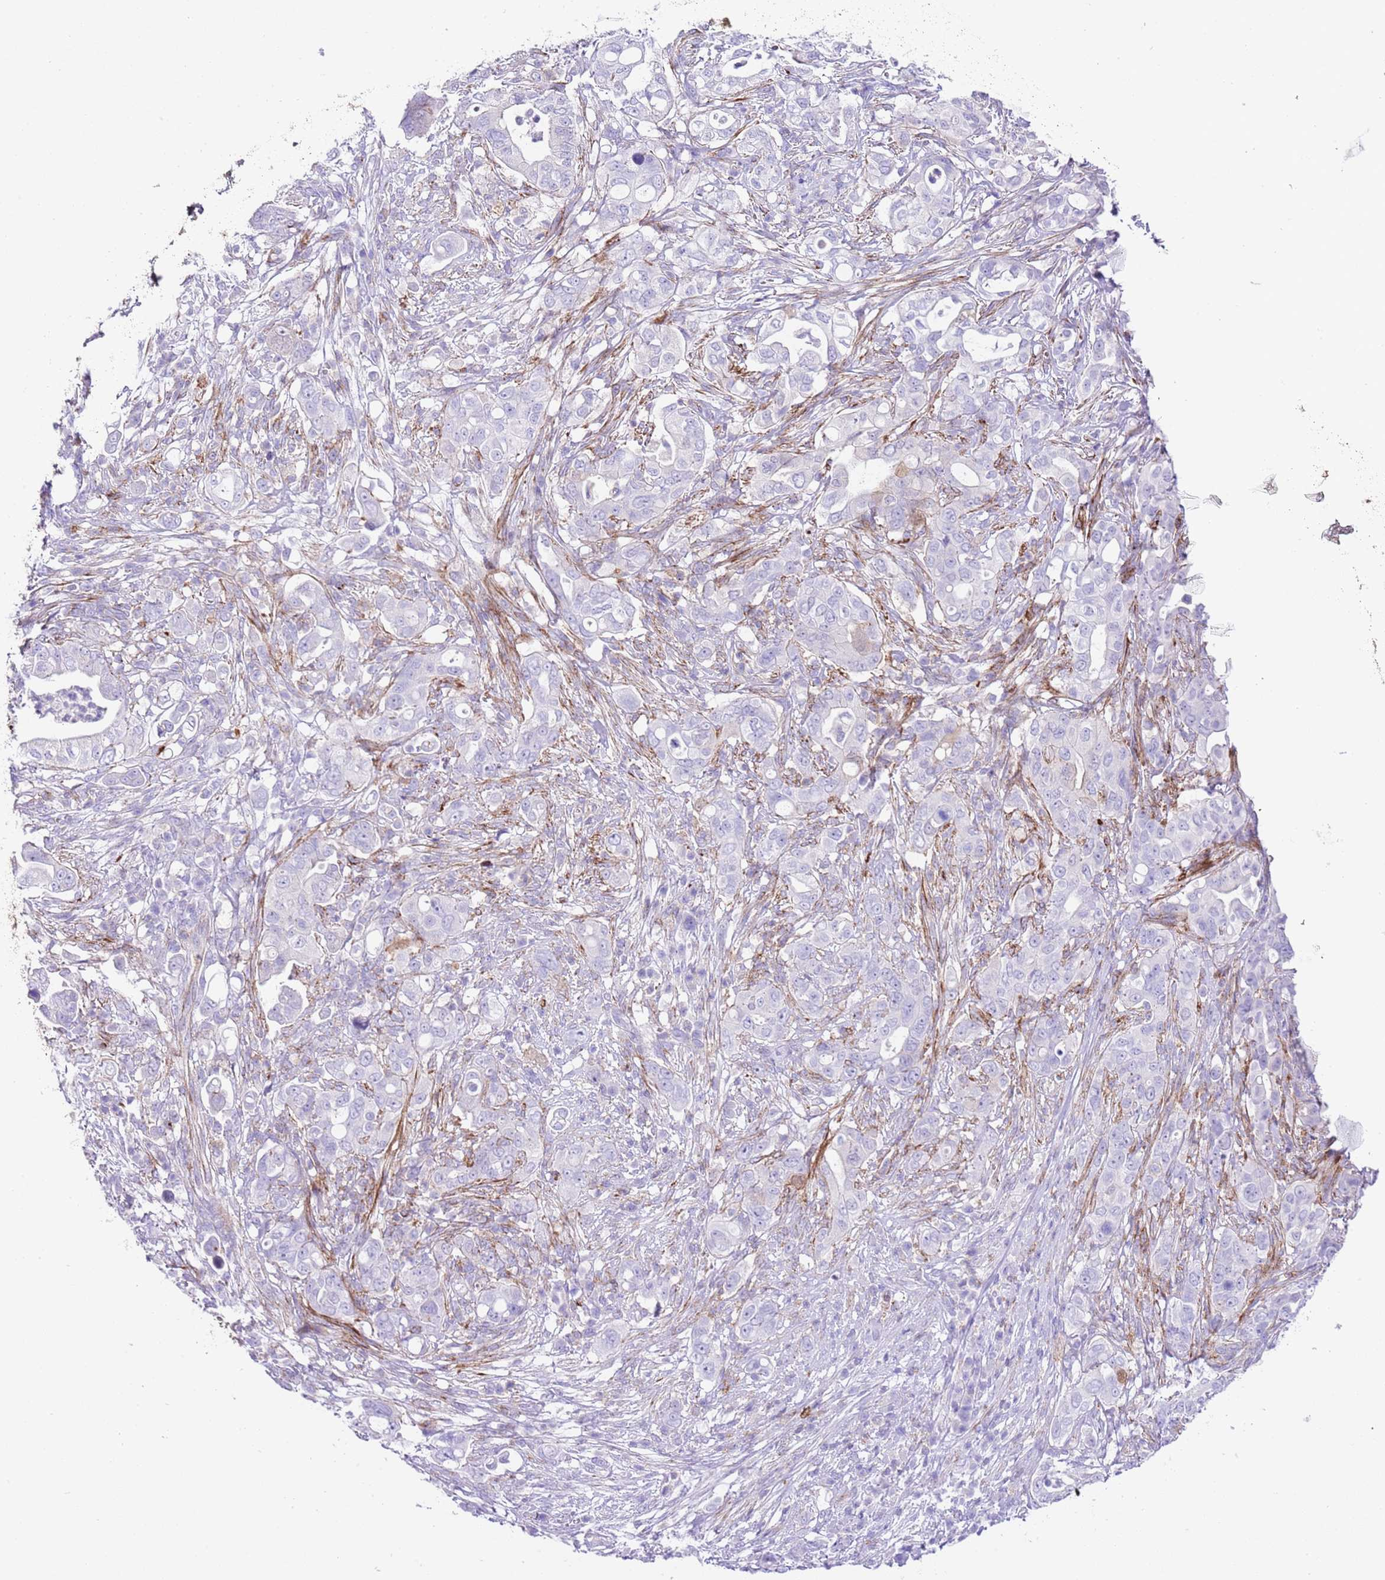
{"staining": {"intensity": "negative", "quantity": "none", "location": "none"}, "tissue": "pancreatic cancer", "cell_type": "Tumor cells", "image_type": "cancer", "snomed": [{"axis": "morphology", "description": "Normal tissue, NOS"}, {"axis": "morphology", "description": "Adenocarcinoma, NOS"}, {"axis": "topography", "description": "Lymph node"}, {"axis": "topography", "description": "Pancreas"}], "caption": "Tumor cells show no significant staining in adenocarcinoma (pancreatic).", "gene": "ALDH3A1", "patient": {"sex": "female", "age": 67}}